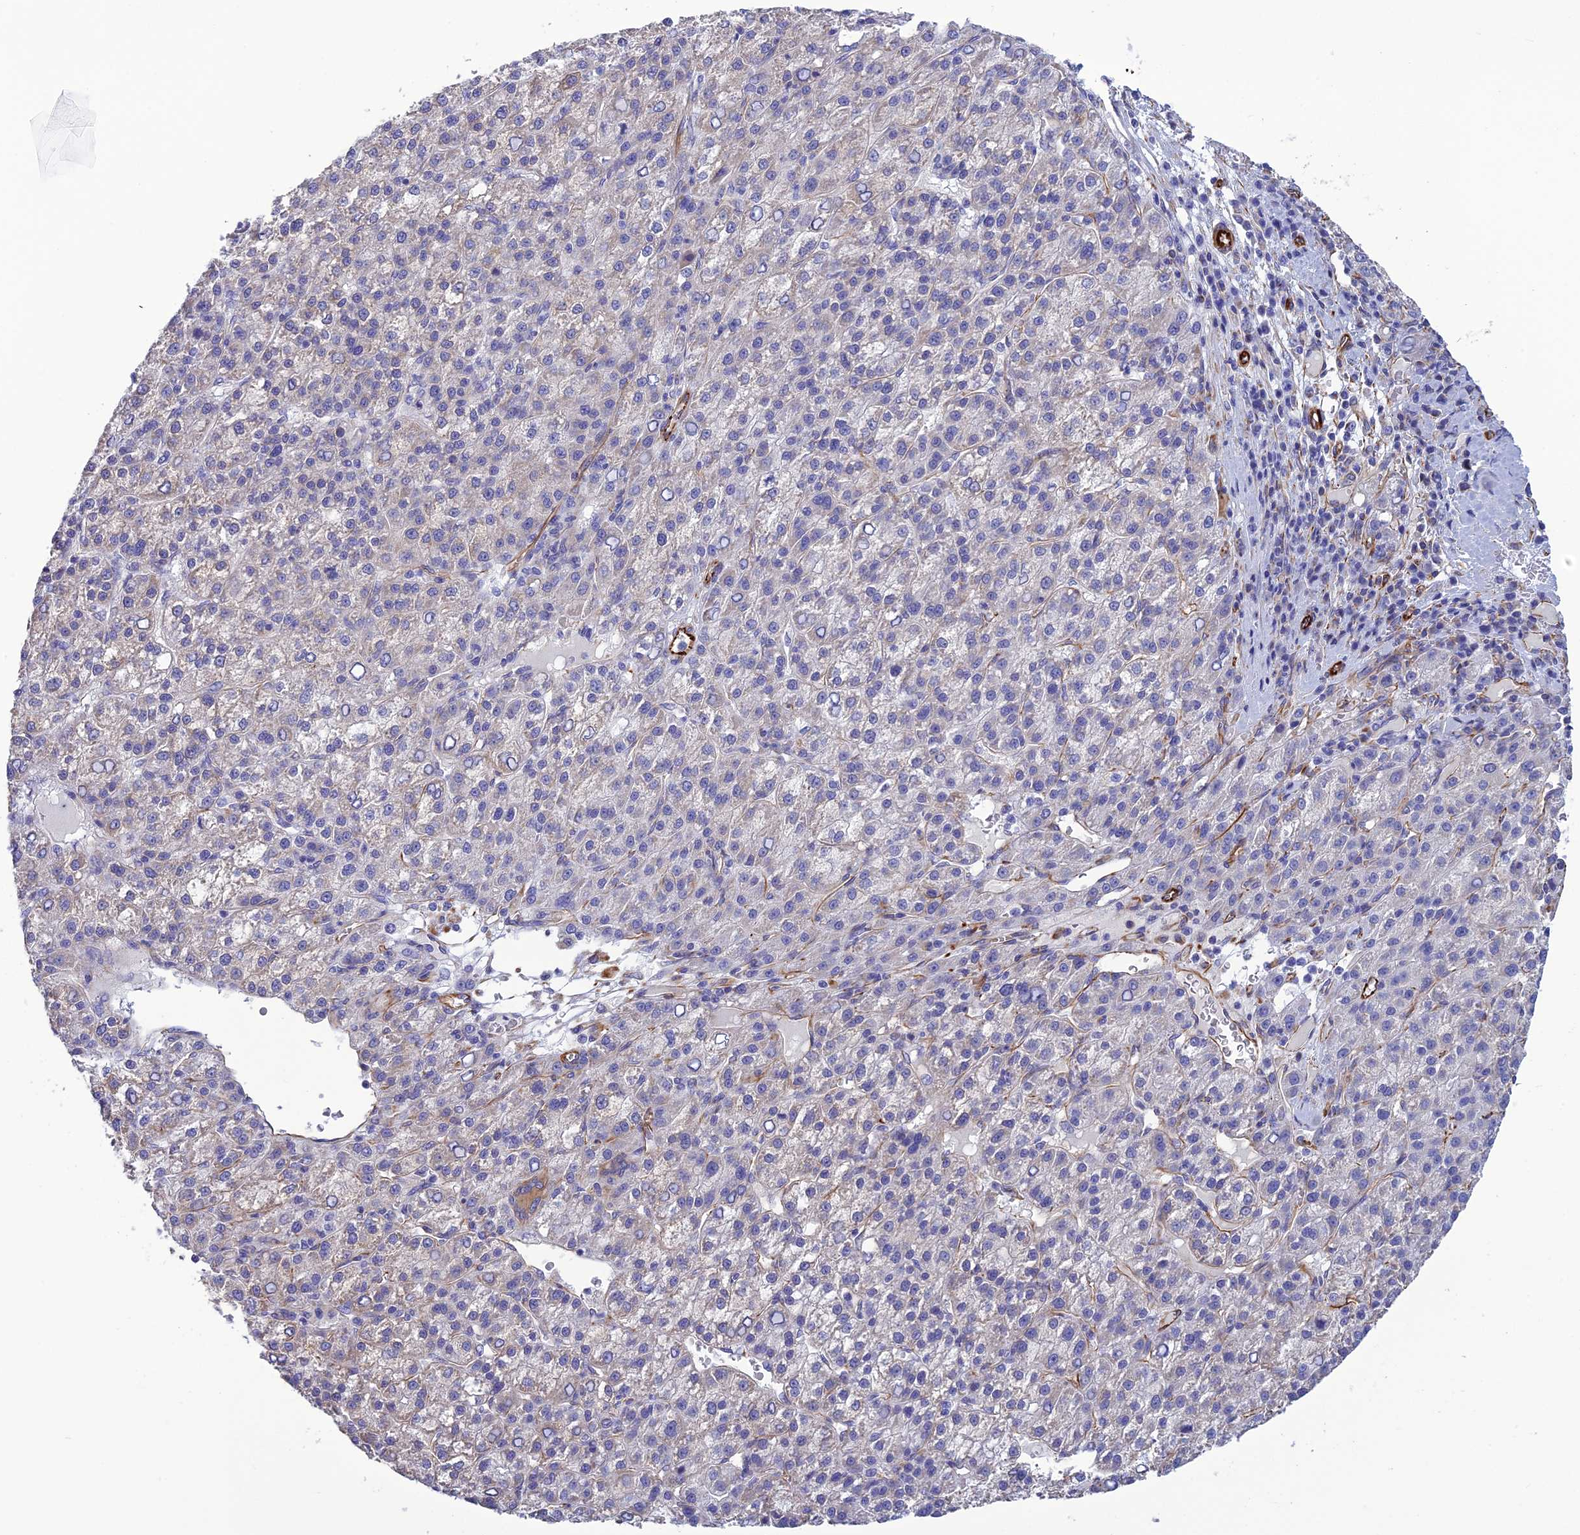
{"staining": {"intensity": "negative", "quantity": "none", "location": "none"}, "tissue": "liver cancer", "cell_type": "Tumor cells", "image_type": "cancer", "snomed": [{"axis": "morphology", "description": "Carcinoma, Hepatocellular, NOS"}, {"axis": "topography", "description": "Liver"}], "caption": "Tumor cells are negative for protein expression in human liver hepatocellular carcinoma.", "gene": "FBXL20", "patient": {"sex": "female", "age": 58}}